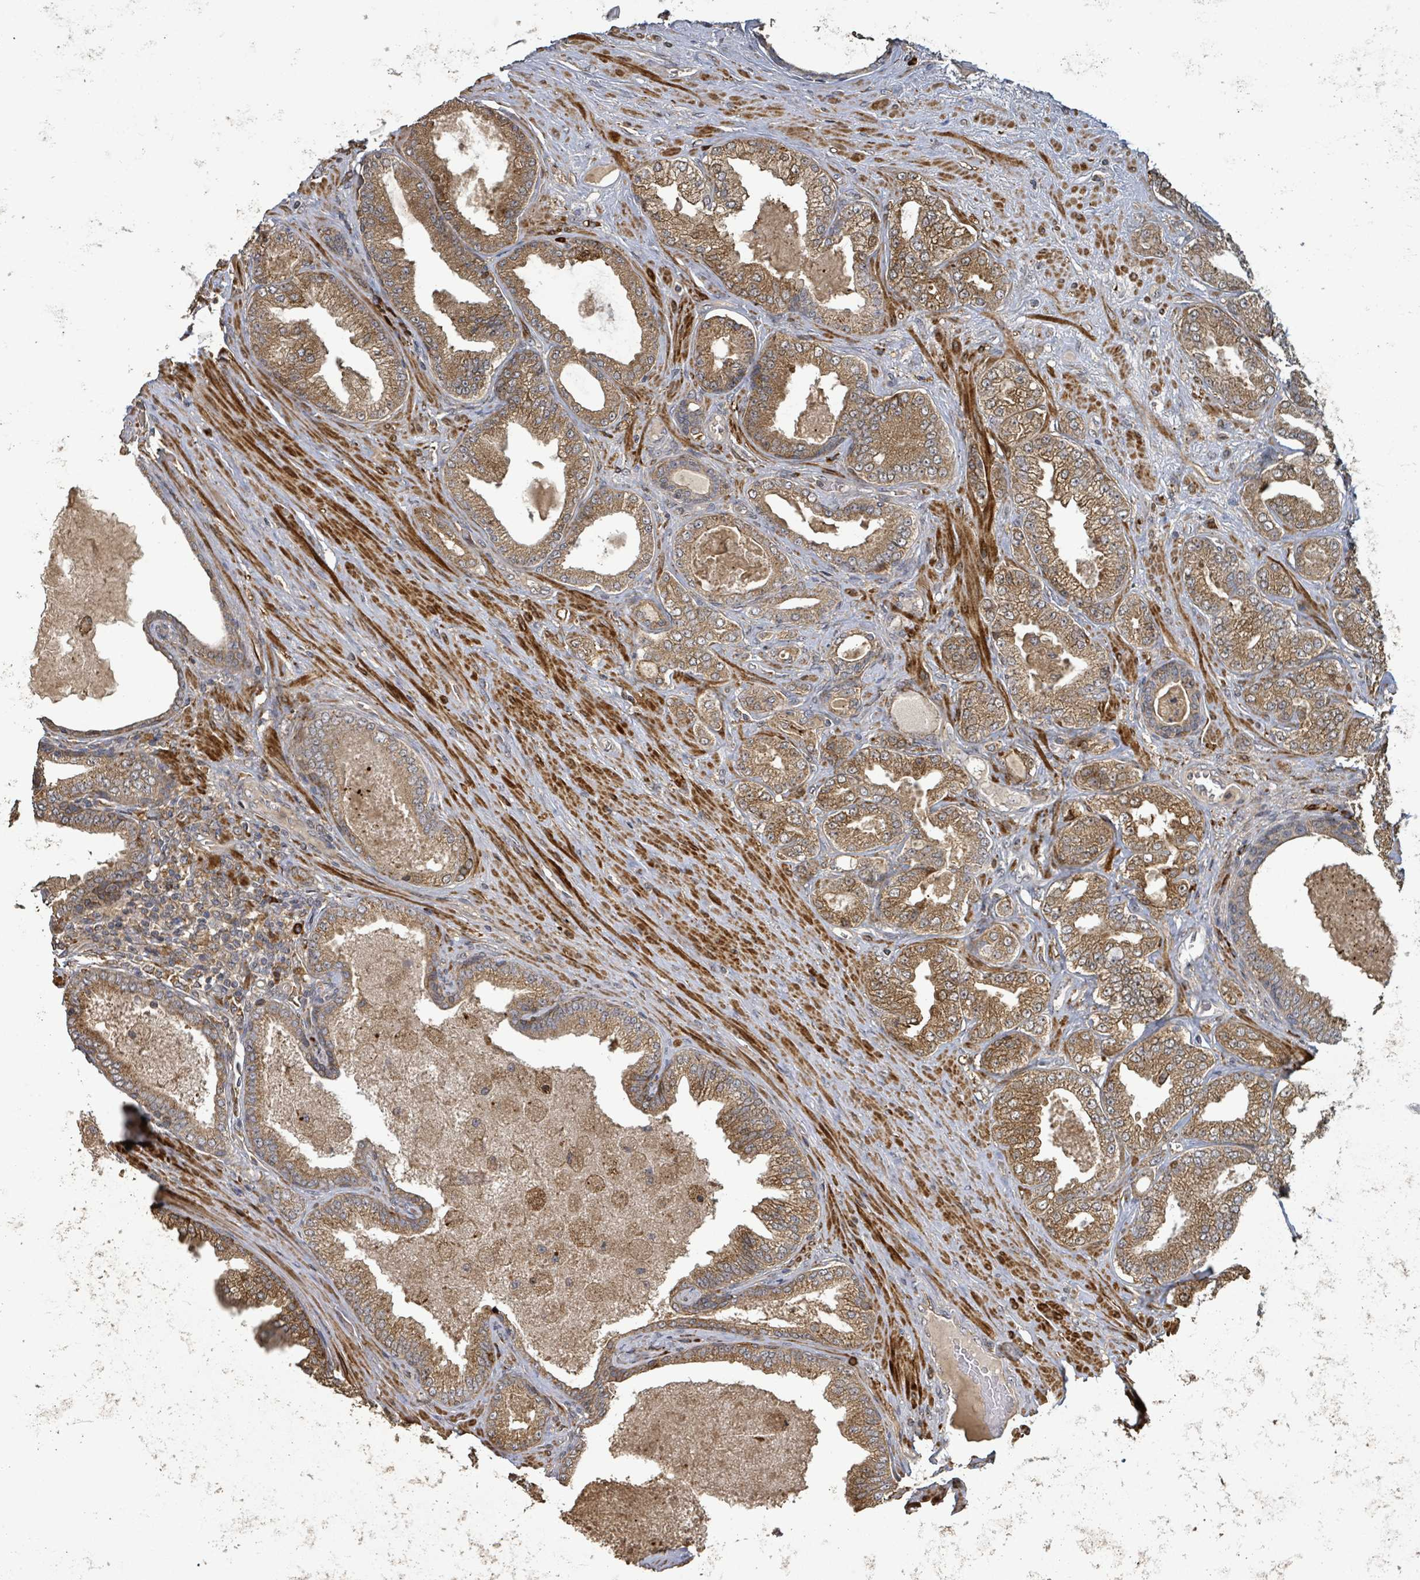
{"staining": {"intensity": "moderate", "quantity": ">75%", "location": "cytoplasmic/membranous"}, "tissue": "prostate cancer", "cell_type": "Tumor cells", "image_type": "cancer", "snomed": [{"axis": "morphology", "description": "Adenocarcinoma, Low grade"}, {"axis": "topography", "description": "Prostate"}], "caption": "Human prostate cancer stained with a protein marker shows moderate staining in tumor cells.", "gene": "STARD4", "patient": {"sex": "male", "age": 63}}